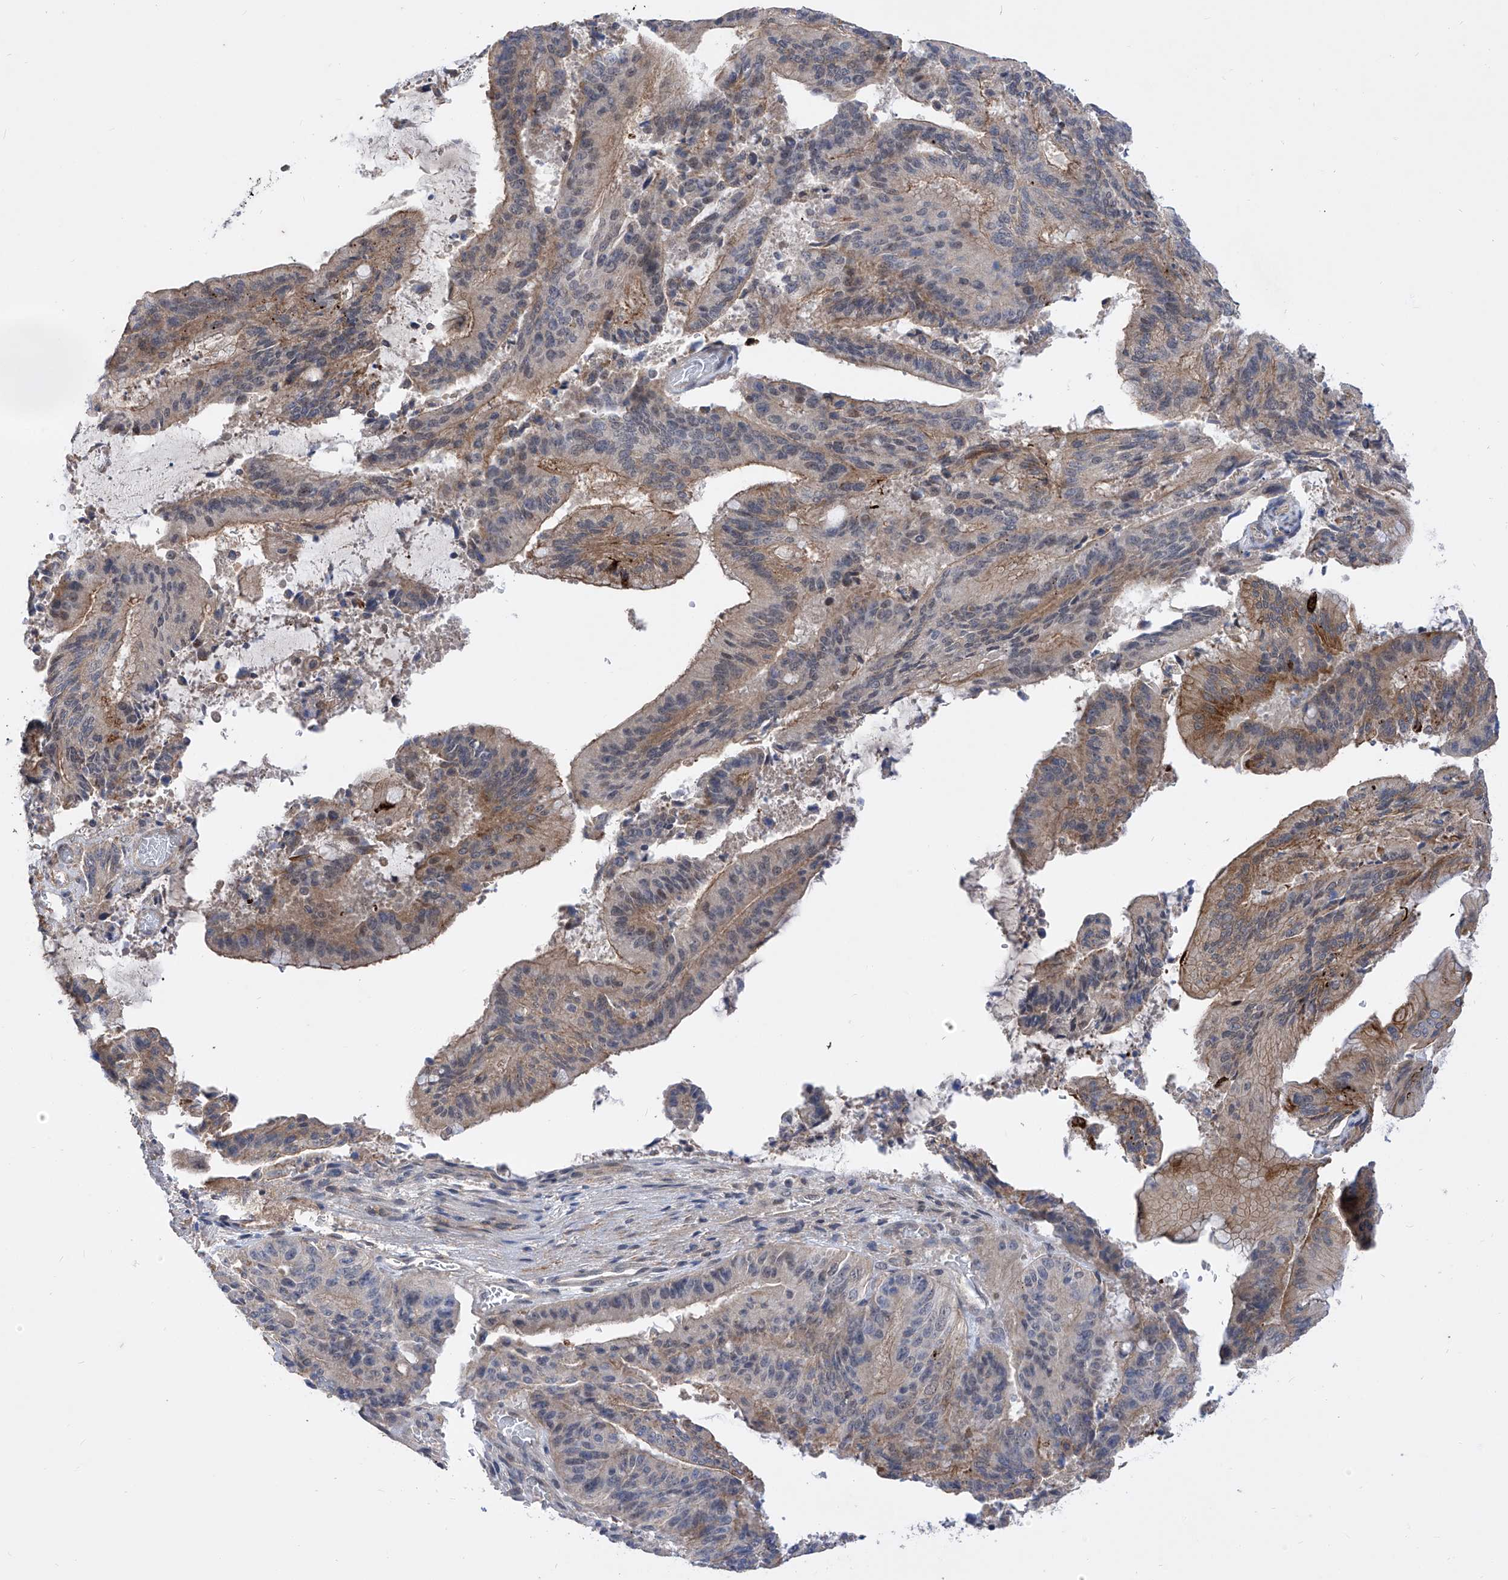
{"staining": {"intensity": "moderate", "quantity": "<25%", "location": "cytoplasmic/membranous"}, "tissue": "liver cancer", "cell_type": "Tumor cells", "image_type": "cancer", "snomed": [{"axis": "morphology", "description": "Normal tissue, NOS"}, {"axis": "morphology", "description": "Cholangiocarcinoma"}, {"axis": "topography", "description": "Liver"}, {"axis": "topography", "description": "Peripheral nerve tissue"}], "caption": "High-magnification brightfield microscopy of liver cancer stained with DAB (3,3'-diaminobenzidine) (brown) and counterstained with hematoxylin (blue). tumor cells exhibit moderate cytoplasmic/membranous expression is identified in approximately<25% of cells.", "gene": "KIFC2", "patient": {"sex": "female", "age": 73}}